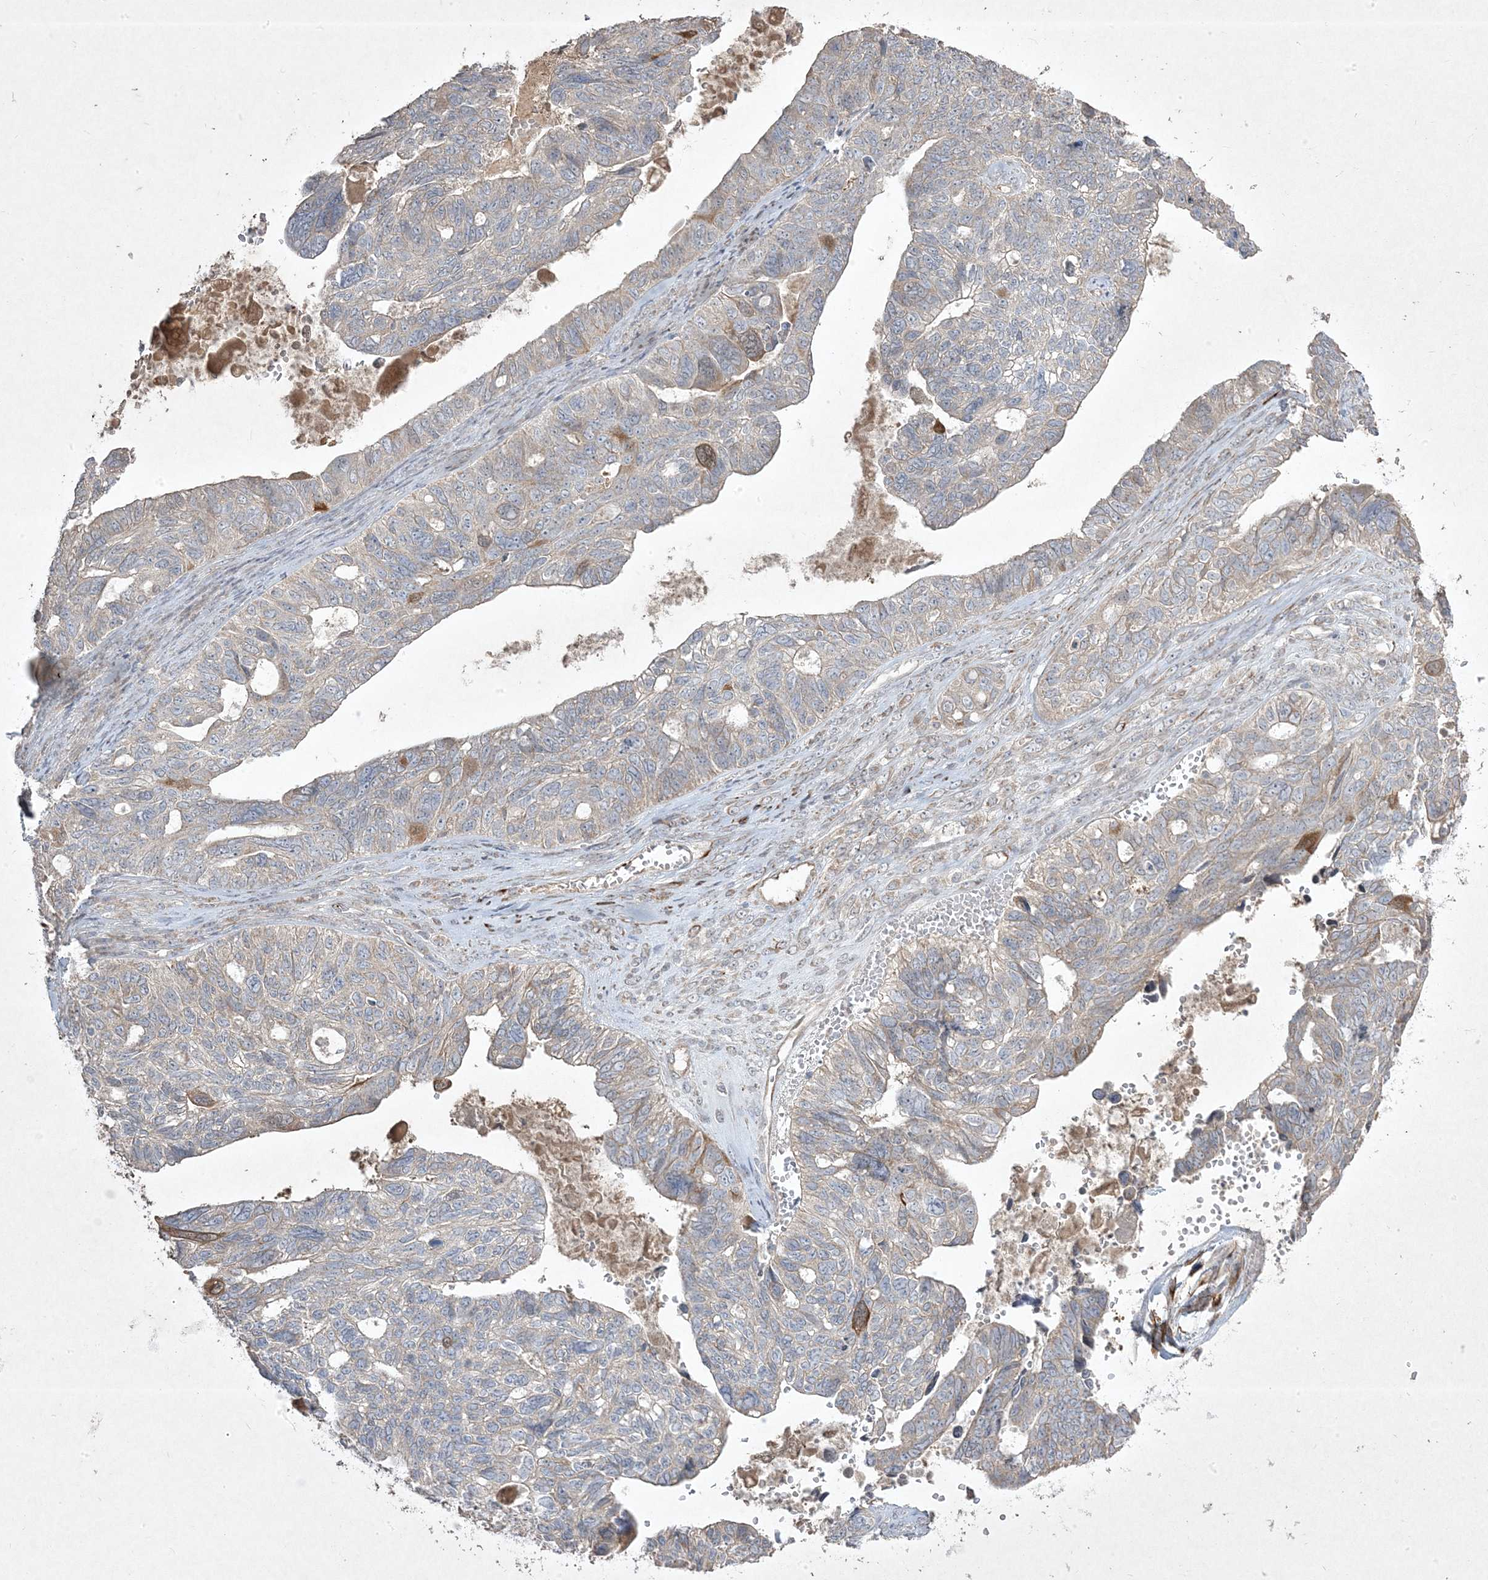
{"staining": {"intensity": "moderate", "quantity": "<25%", "location": "cytoplasmic/membranous"}, "tissue": "ovarian cancer", "cell_type": "Tumor cells", "image_type": "cancer", "snomed": [{"axis": "morphology", "description": "Cystadenocarcinoma, serous, NOS"}, {"axis": "topography", "description": "Ovary"}], "caption": "Ovarian cancer (serous cystadenocarcinoma) stained with a protein marker reveals moderate staining in tumor cells.", "gene": "RGL4", "patient": {"sex": "female", "age": 79}}